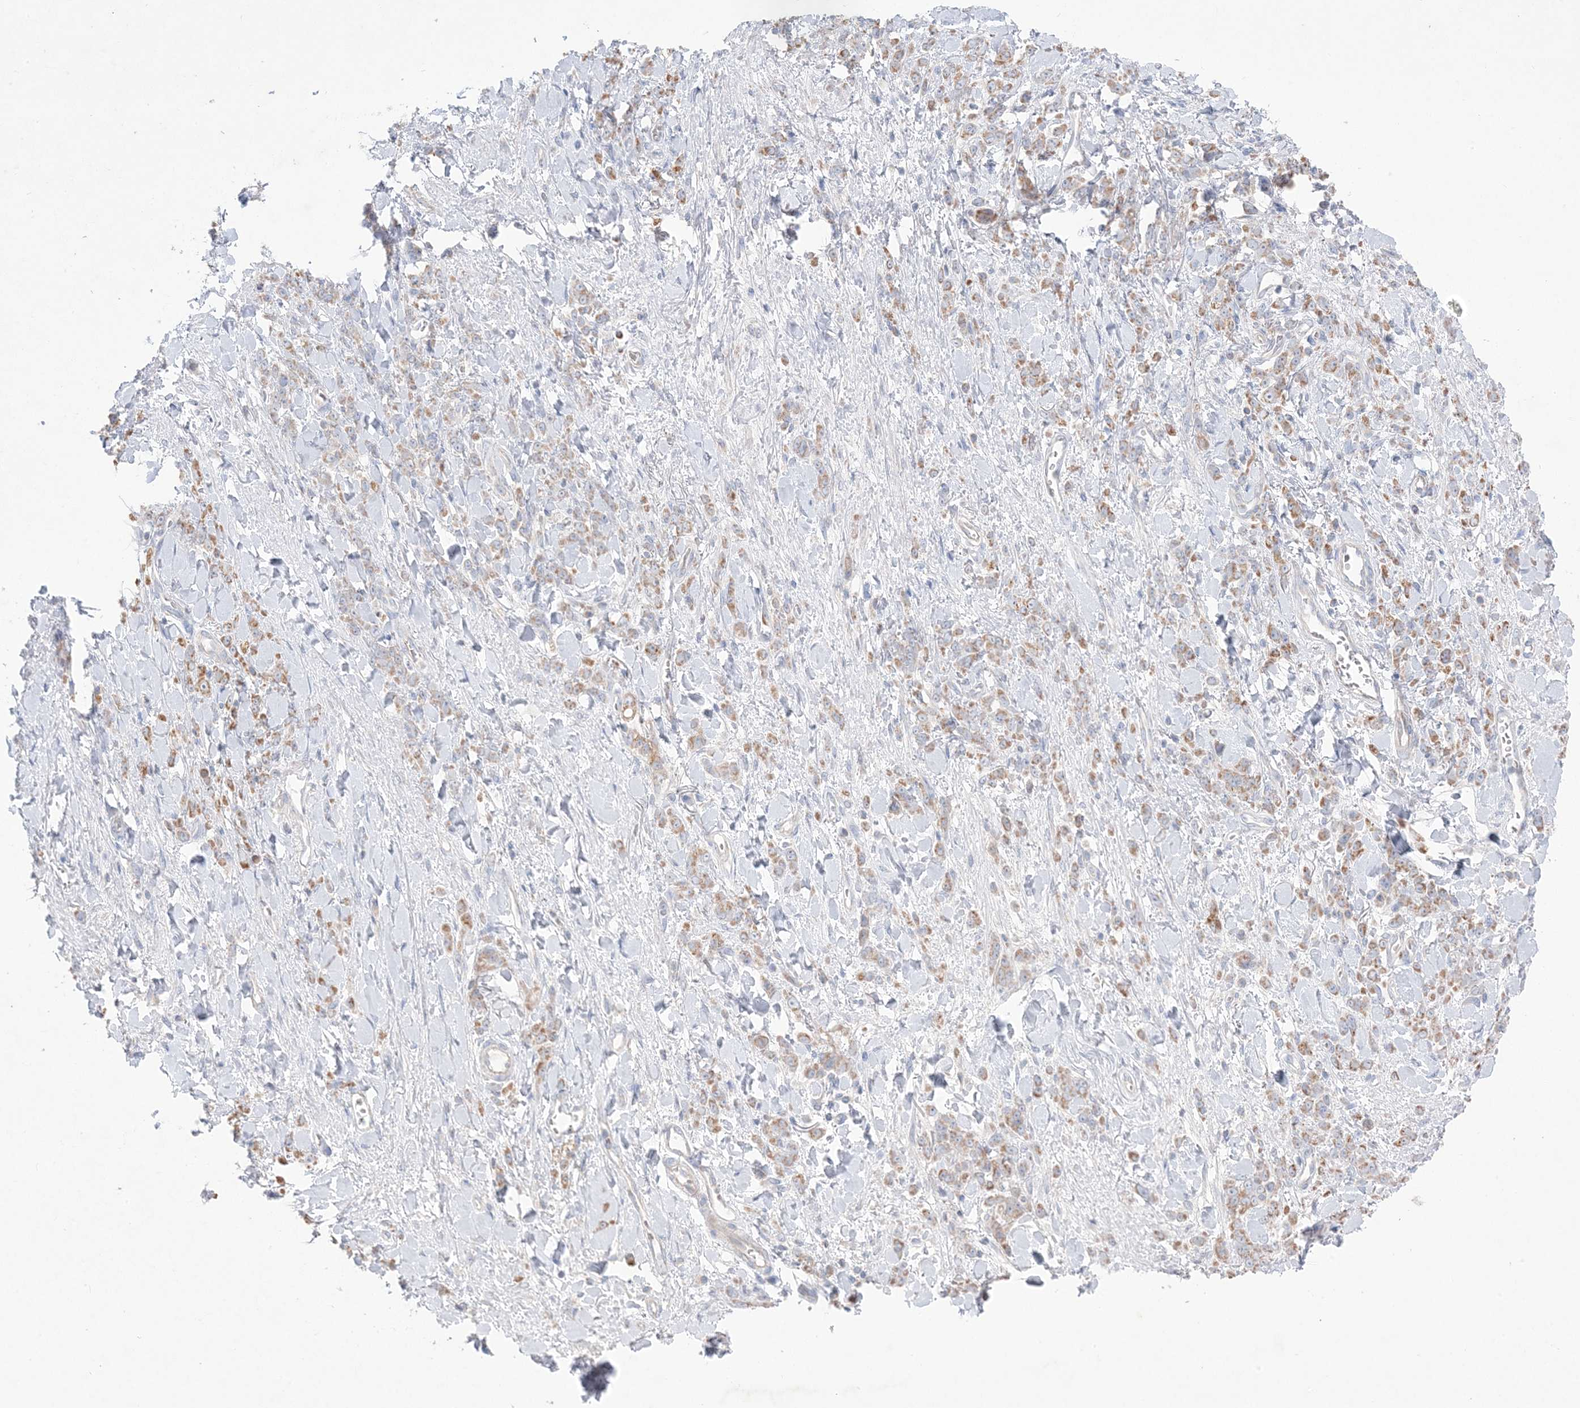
{"staining": {"intensity": "moderate", "quantity": ">75%", "location": "cytoplasmic/membranous"}, "tissue": "stomach cancer", "cell_type": "Tumor cells", "image_type": "cancer", "snomed": [{"axis": "morphology", "description": "Normal tissue, NOS"}, {"axis": "morphology", "description": "Adenocarcinoma, NOS"}, {"axis": "topography", "description": "Stomach"}], "caption": "The photomicrograph exhibits a brown stain indicating the presence of a protein in the cytoplasmic/membranous of tumor cells in adenocarcinoma (stomach).", "gene": "KCTD6", "patient": {"sex": "male", "age": 82}}